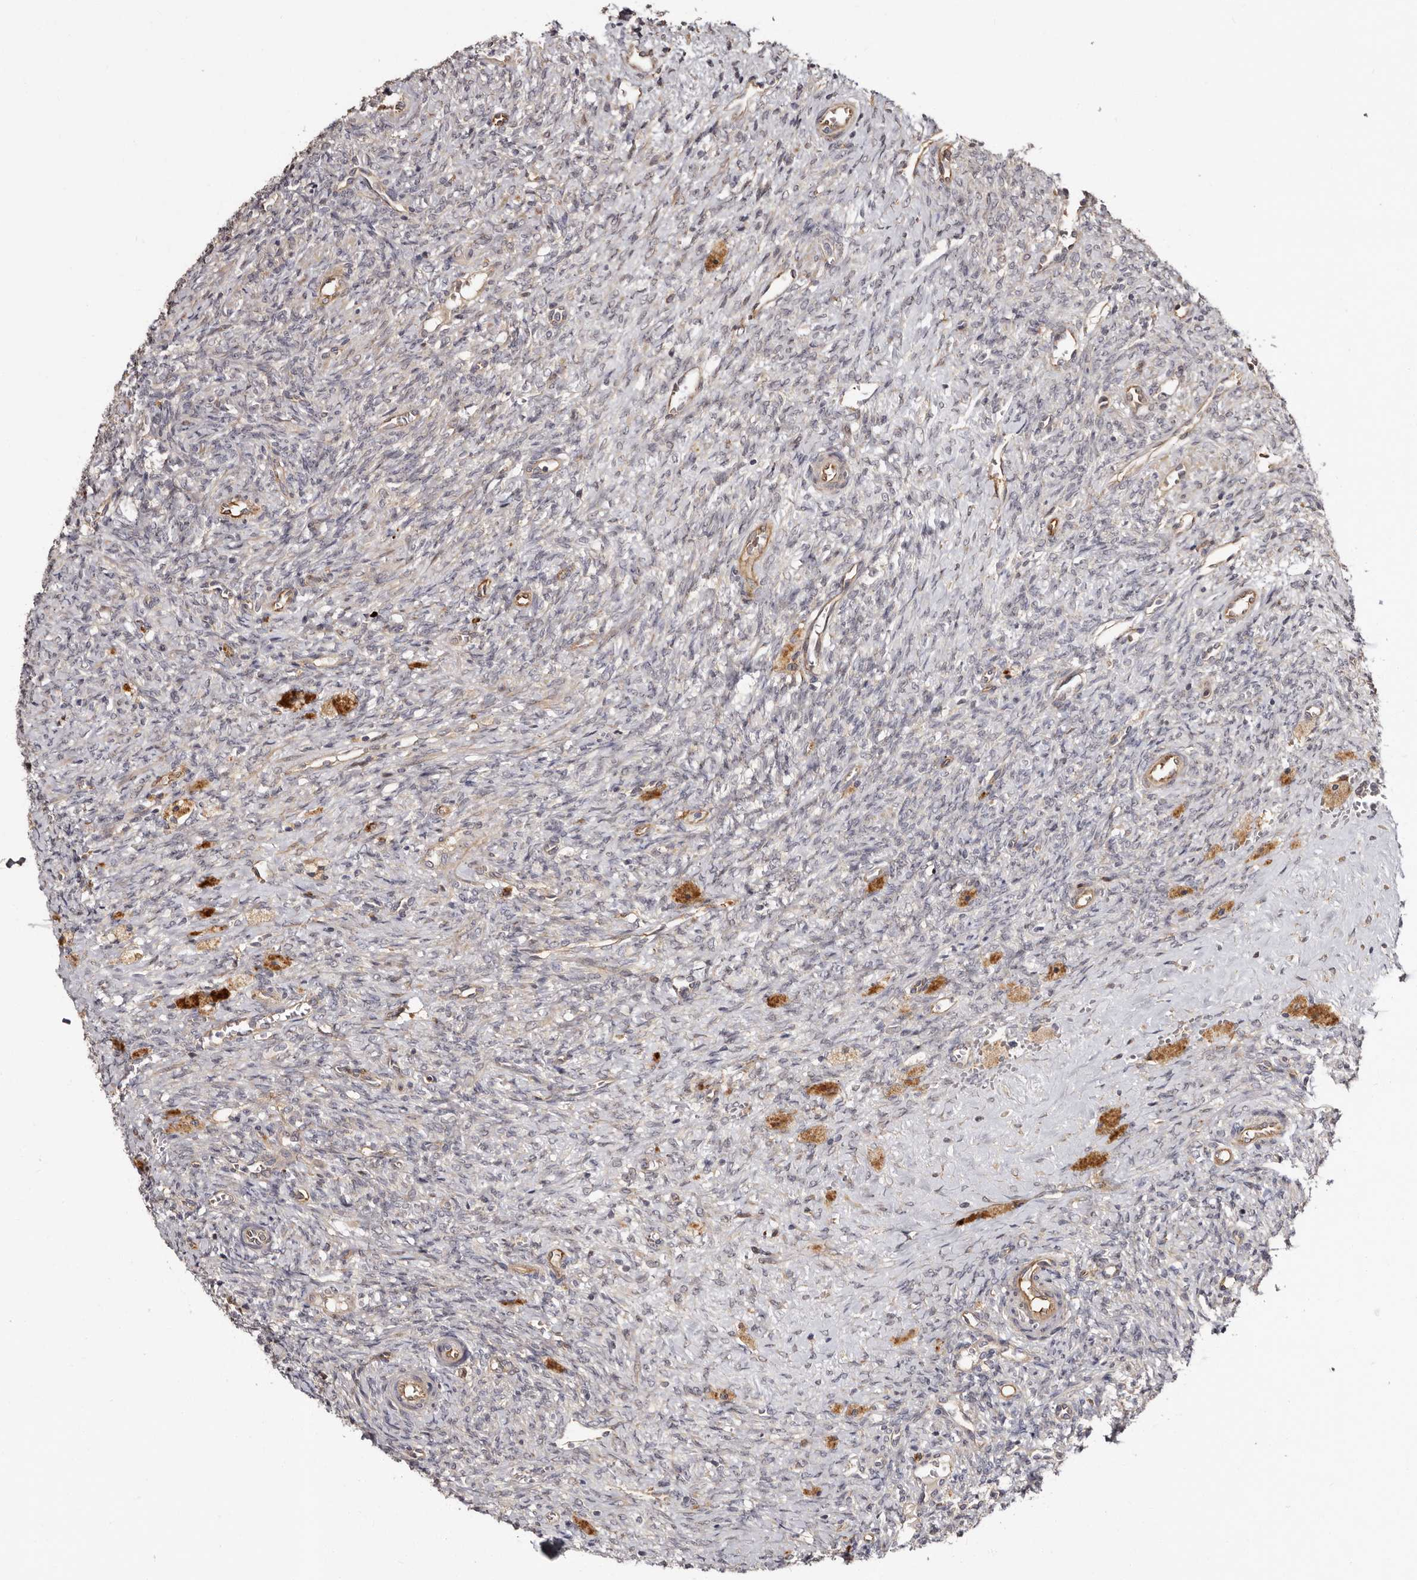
{"staining": {"intensity": "moderate", "quantity": ">75%", "location": "cytoplasmic/membranous"}, "tissue": "ovary", "cell_type": "Follicle cells", "image_type": "normal", "snomed": [{"axis": "morphology", "description": "Normal tissue, NOS"}, {"axis": "topography", "description": "Ovary"}], "caption": "The photomicrograph displays immunohistochemical staining of normal ovary. There is moderate cytoplasmic/membranous expression is appreciated in about >75% of follicle cells. Immunohistochemistry (ihc) stains the protein in brown and the nuclei are stained blue.", "gene": "TBC1D22B", "patient": {"sex": "female", "age": 41}}